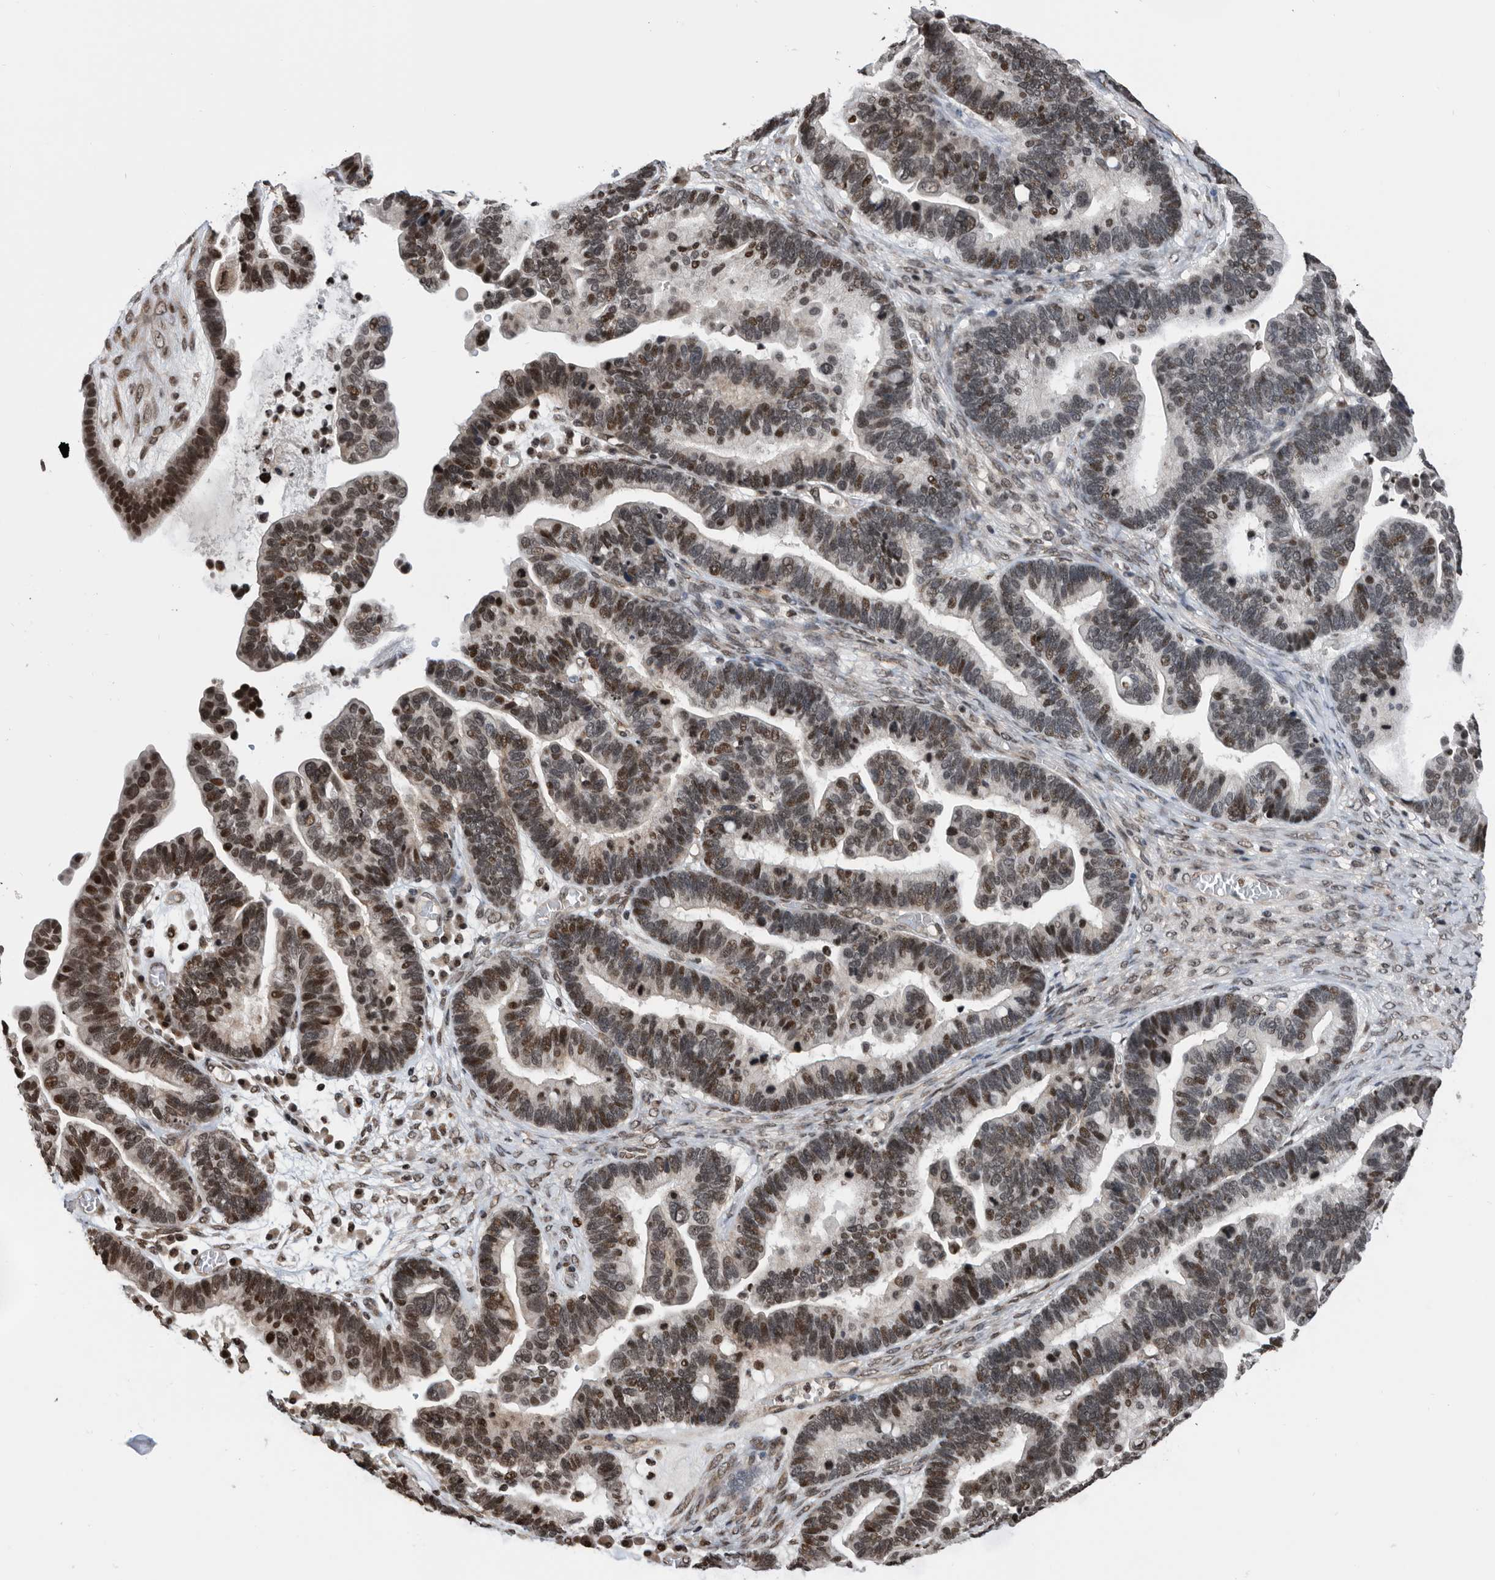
{"staining": {"intensity": "moderate", "quantity": ">75%", "location": "nuclear"}, "tissue": "ovarian cancer", "cell_type": "Tumor cells", "image_type": "cancer", "snomed": [{"axis": "morphology", "description": "Cystadenocarcinoma, serous, NOS"}, {"axis": "topography", "description": "Ovary"}], "caption": "Ovarian serous cystadenocarcinoma tissue reveals moderate nuclear expression in approximately >75% of tumor cells", "gene": "SNRNP48", "patient": {"sex": "female", "age": 56}}